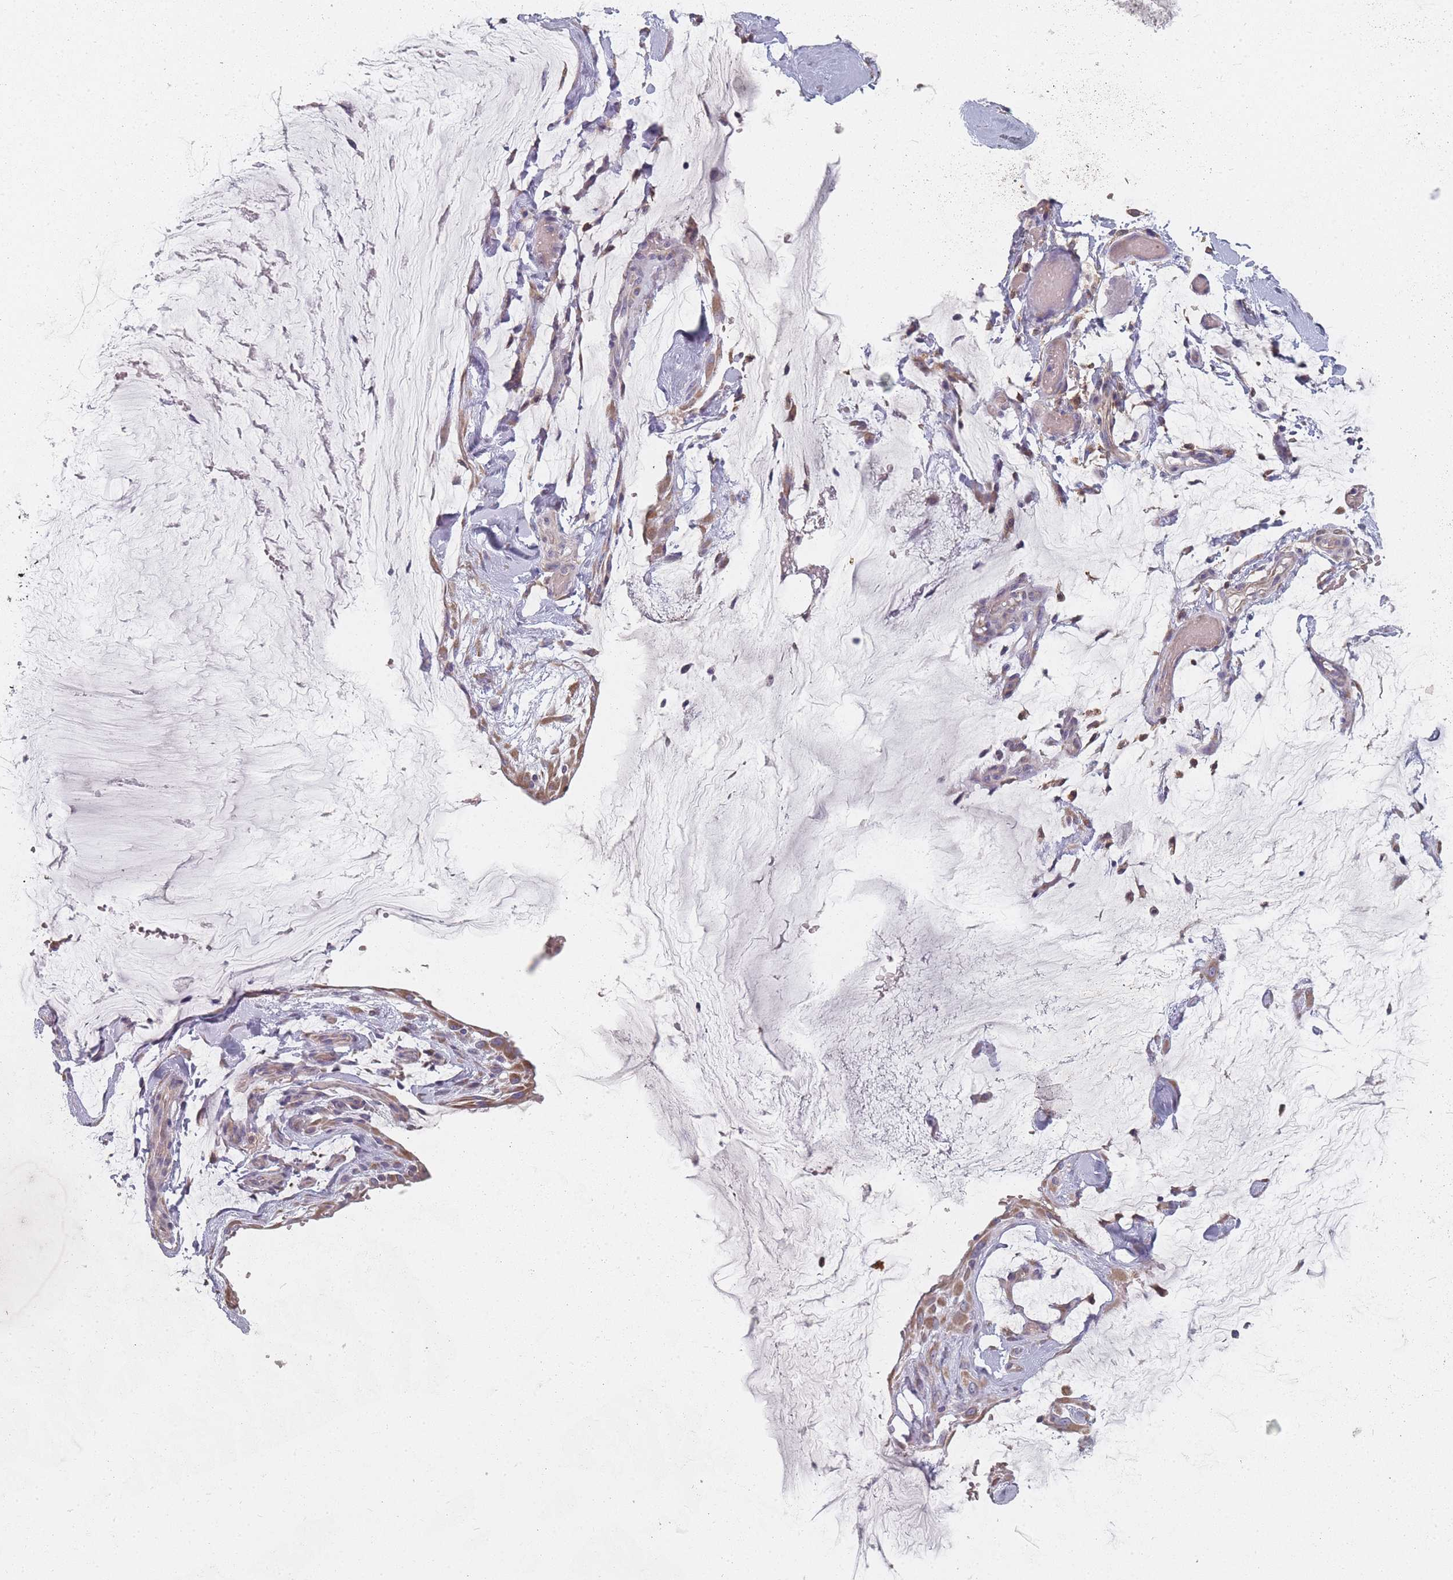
{"staining": {"intensity": "weak", "quantity": "25%-75%", "location": "cytoplasmic/membranous"}, "tissue": "ovarian cancer", "cell_type": "Tumor cells", "image_type": "cancer", "snomed": [{"axis": "morphology", "description": "Cystadenocarcinoma, mucinous, NOS"}, {"axis": "topography", "description": "Ovary"}], "caption": "The histopathology image demonstrates staining of ovarian mucinous cystadenocarcinoma, revealing weak cytoplasmic/membranous protein expression (brown color) within tumor cells.", "gene": "SLC35E4", "patient": {"sex": "female", "age": 39}}